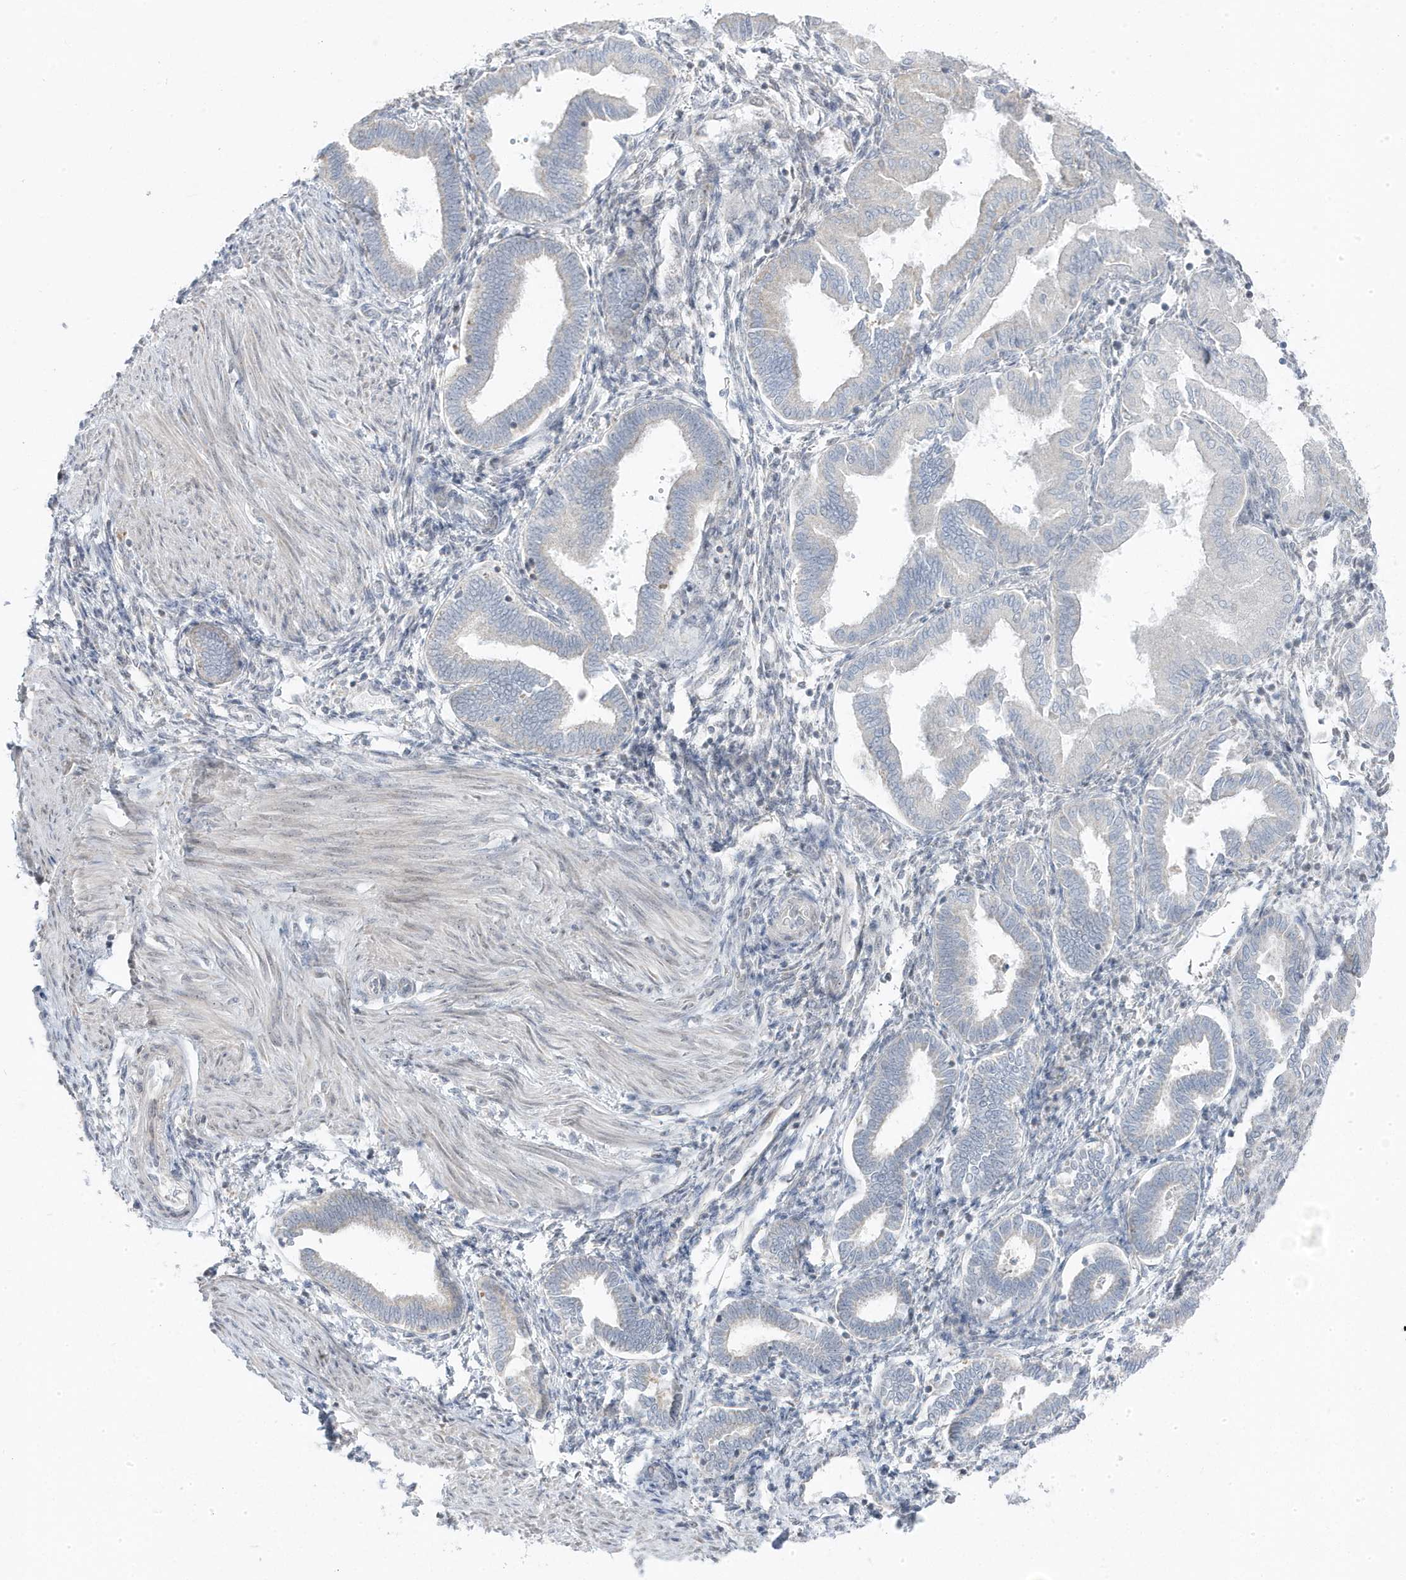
{"staining": {"intensity": "weak", "quantity": "<25%", "location": "nuclear"}, "tissue": "endometrium", "cell_type": "Cells in endometrial stroma", "image_type": "normal", "snomed": [{"axis": "morphology", "description": "Normal tissue, NOS"}, {"axis": "topography", "description": "Endometrium"}], "caption": "The photomicrograph exhibits no significant positivity in cells in endometrial stroma of endometrium.", "gene": "TSEN15", "patient": {"sex": "female", "age": 53}}